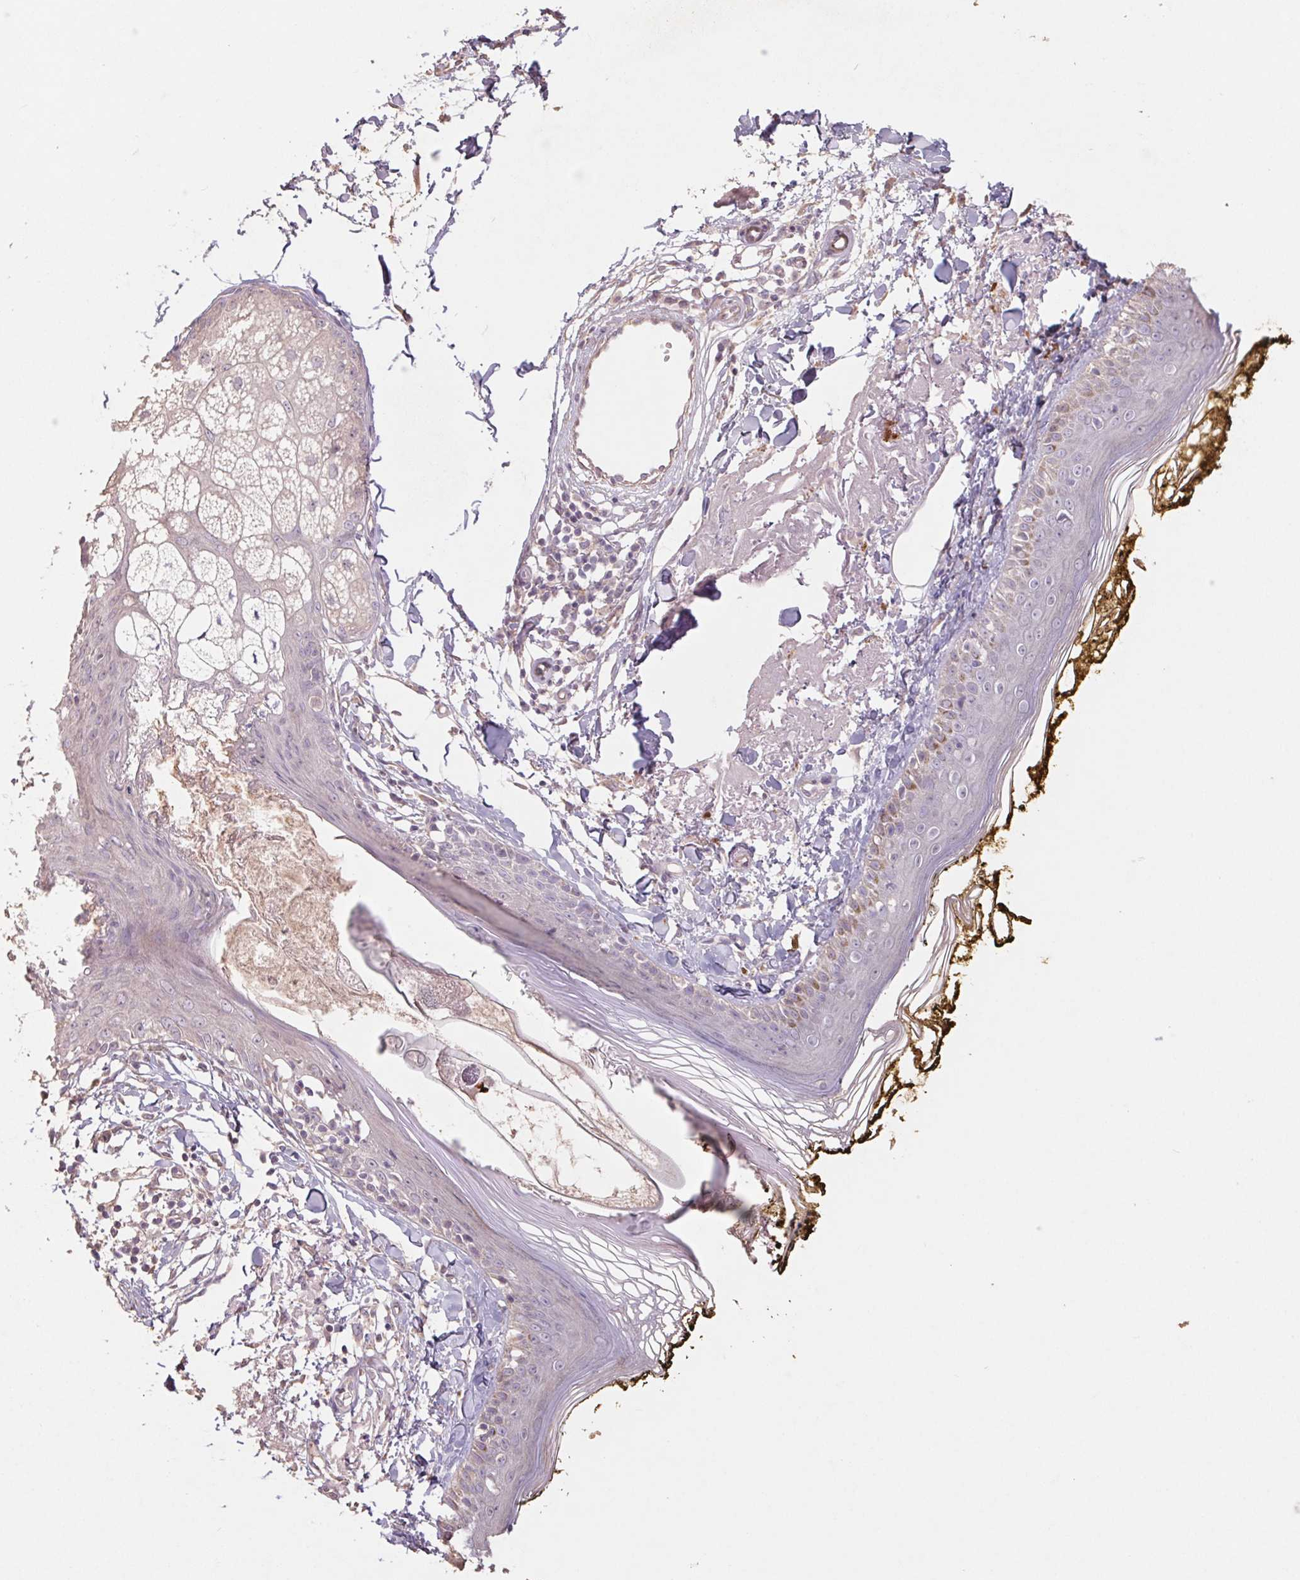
{"staining": {"intensity": "negative", "quantity": "none", "location": "none"}, "tissue": "skin", "cell_type": "Fibroblasts", "image_type": "normal", "snomed": [{"axis": "morphology", "description": "Normal tissue, NOS"}, {"axis": "topography", "description": "Skin"}], "caption": "This is an IHC photomicrograph of normal human skin. There is no staining in fibroblasts.", "gene": "GRM2", "patient": {"sex": "male", "age": 76}}